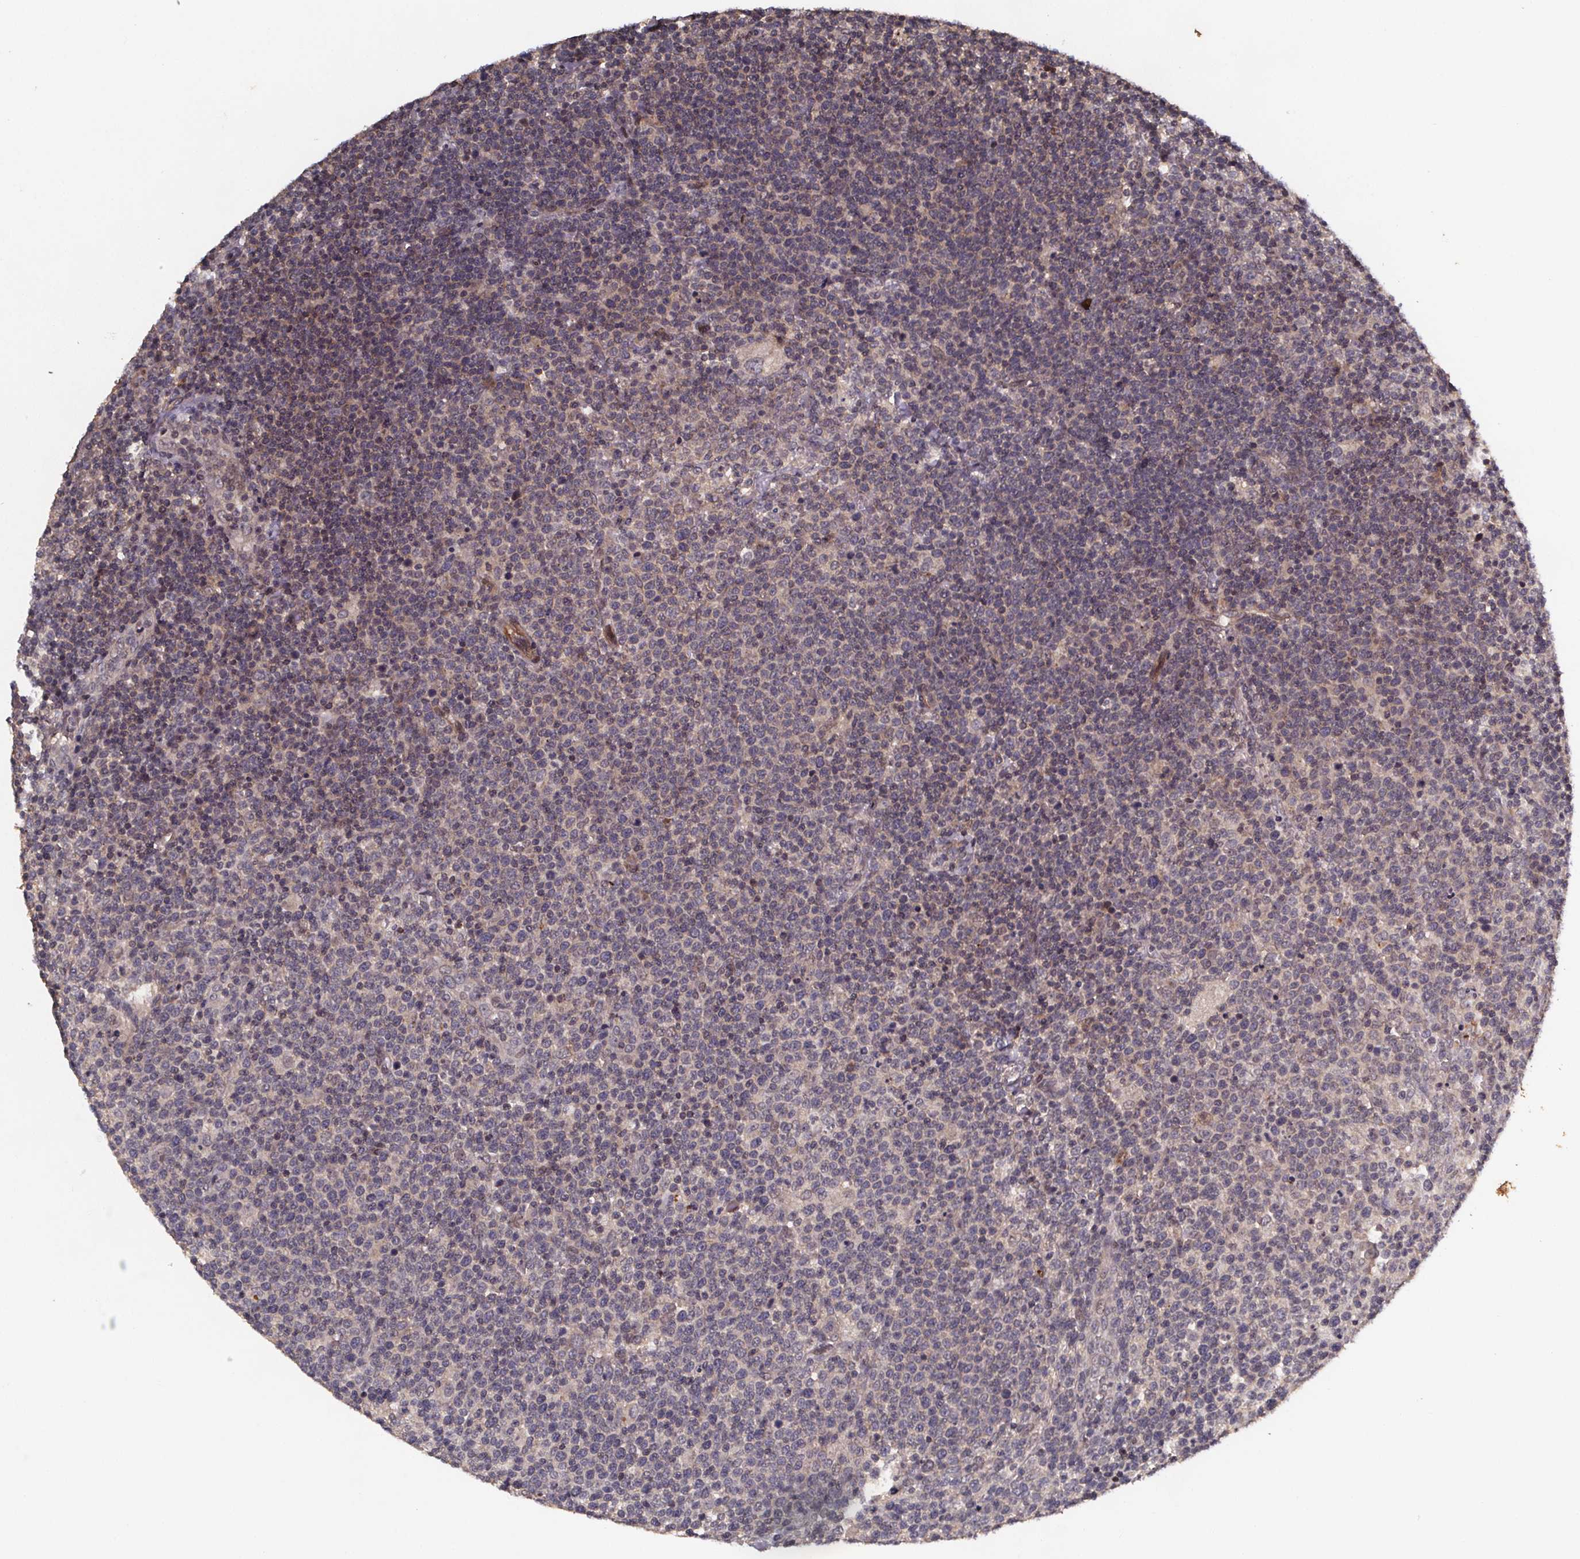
{"staining": {"intensity": "negative", "quantity": "none", "location": "none"}, "tissue": "lymphoma", "cell_type": "Tumor cells", "image_type": "cancer", "snomed": [{"axis": "morphology", "description": "Malignant lymphoma, non-Hodgkin's type, High grade"}, {"axis": "topography", "description": "Lymph node"}], "caption": "Immunohistochemistry (IHC) image of neoplastic tissue: high-grade malignant lymphoma, non-Hodgkin's type stained with DAB (3,3'-diaminobenzidine) exhibits no significant protein expression in tumor cells. (DAB (3,3'-diaminobenzidine) IHC visualized using brightfield microscopy, high magnification).", "gene": "PIERCE2", "patient": {"sex": "male", "age": 61}}